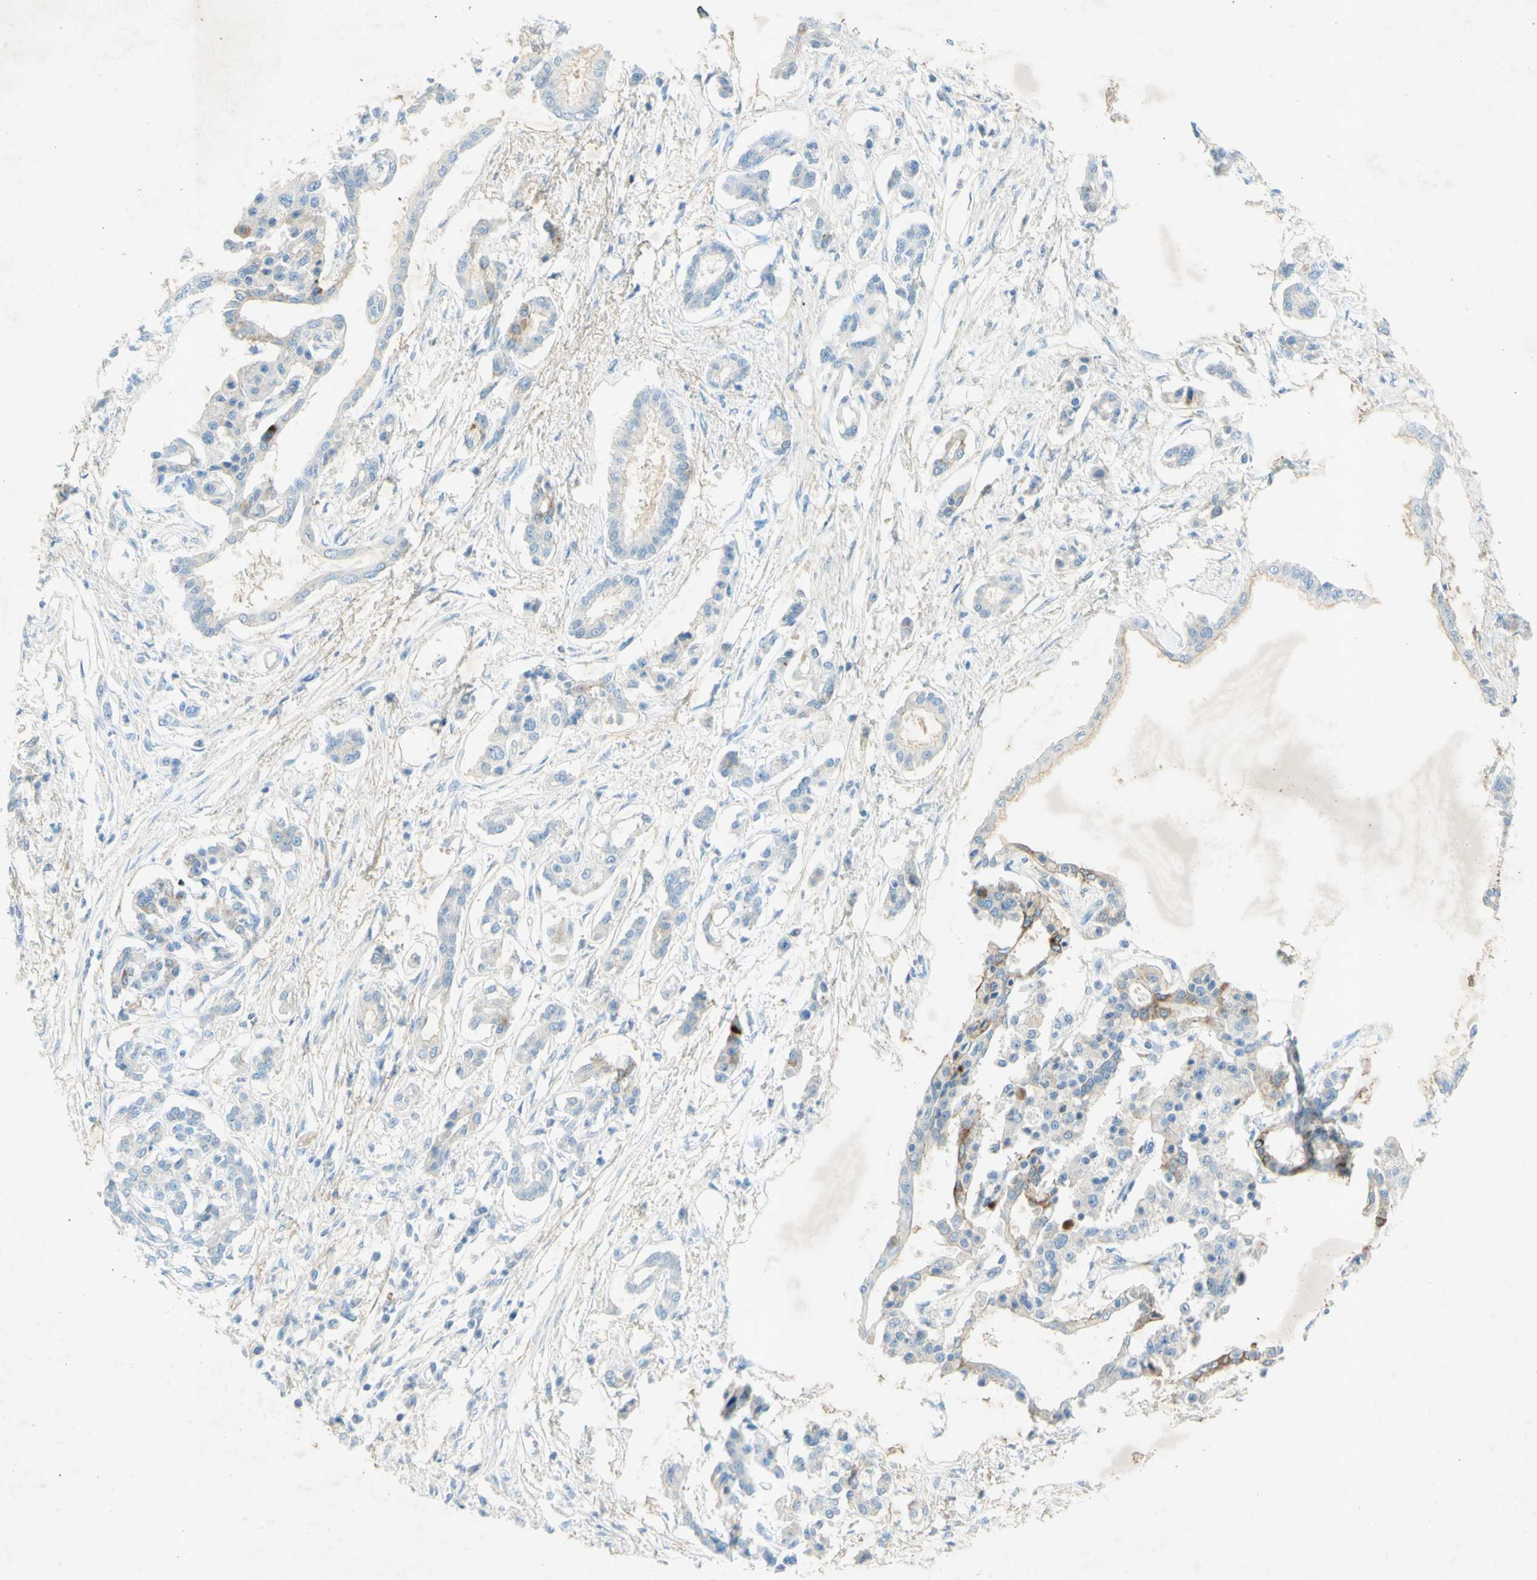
{"staining": {"intensity": "weak", "quantity": ">75%", "location": "cytoplasmic/membranous"}, "tissue": "pancreatic cancer", "cell_type": "Tumor cells", "image_type": "cancer", "snomed": [{"axis": "morphology", "description": "Adenocarcinoma, NOS"}, {"axis": "topography", "description": "Pancreas"}], "caption": "Pancreatic cancer (adenocarcinoma) stained for a protein demonstrates weak cytoplasmic/membranous positivity in tumor cells.", "gene": "GDF15", "patient": {"sex": "male", "age": 56}}